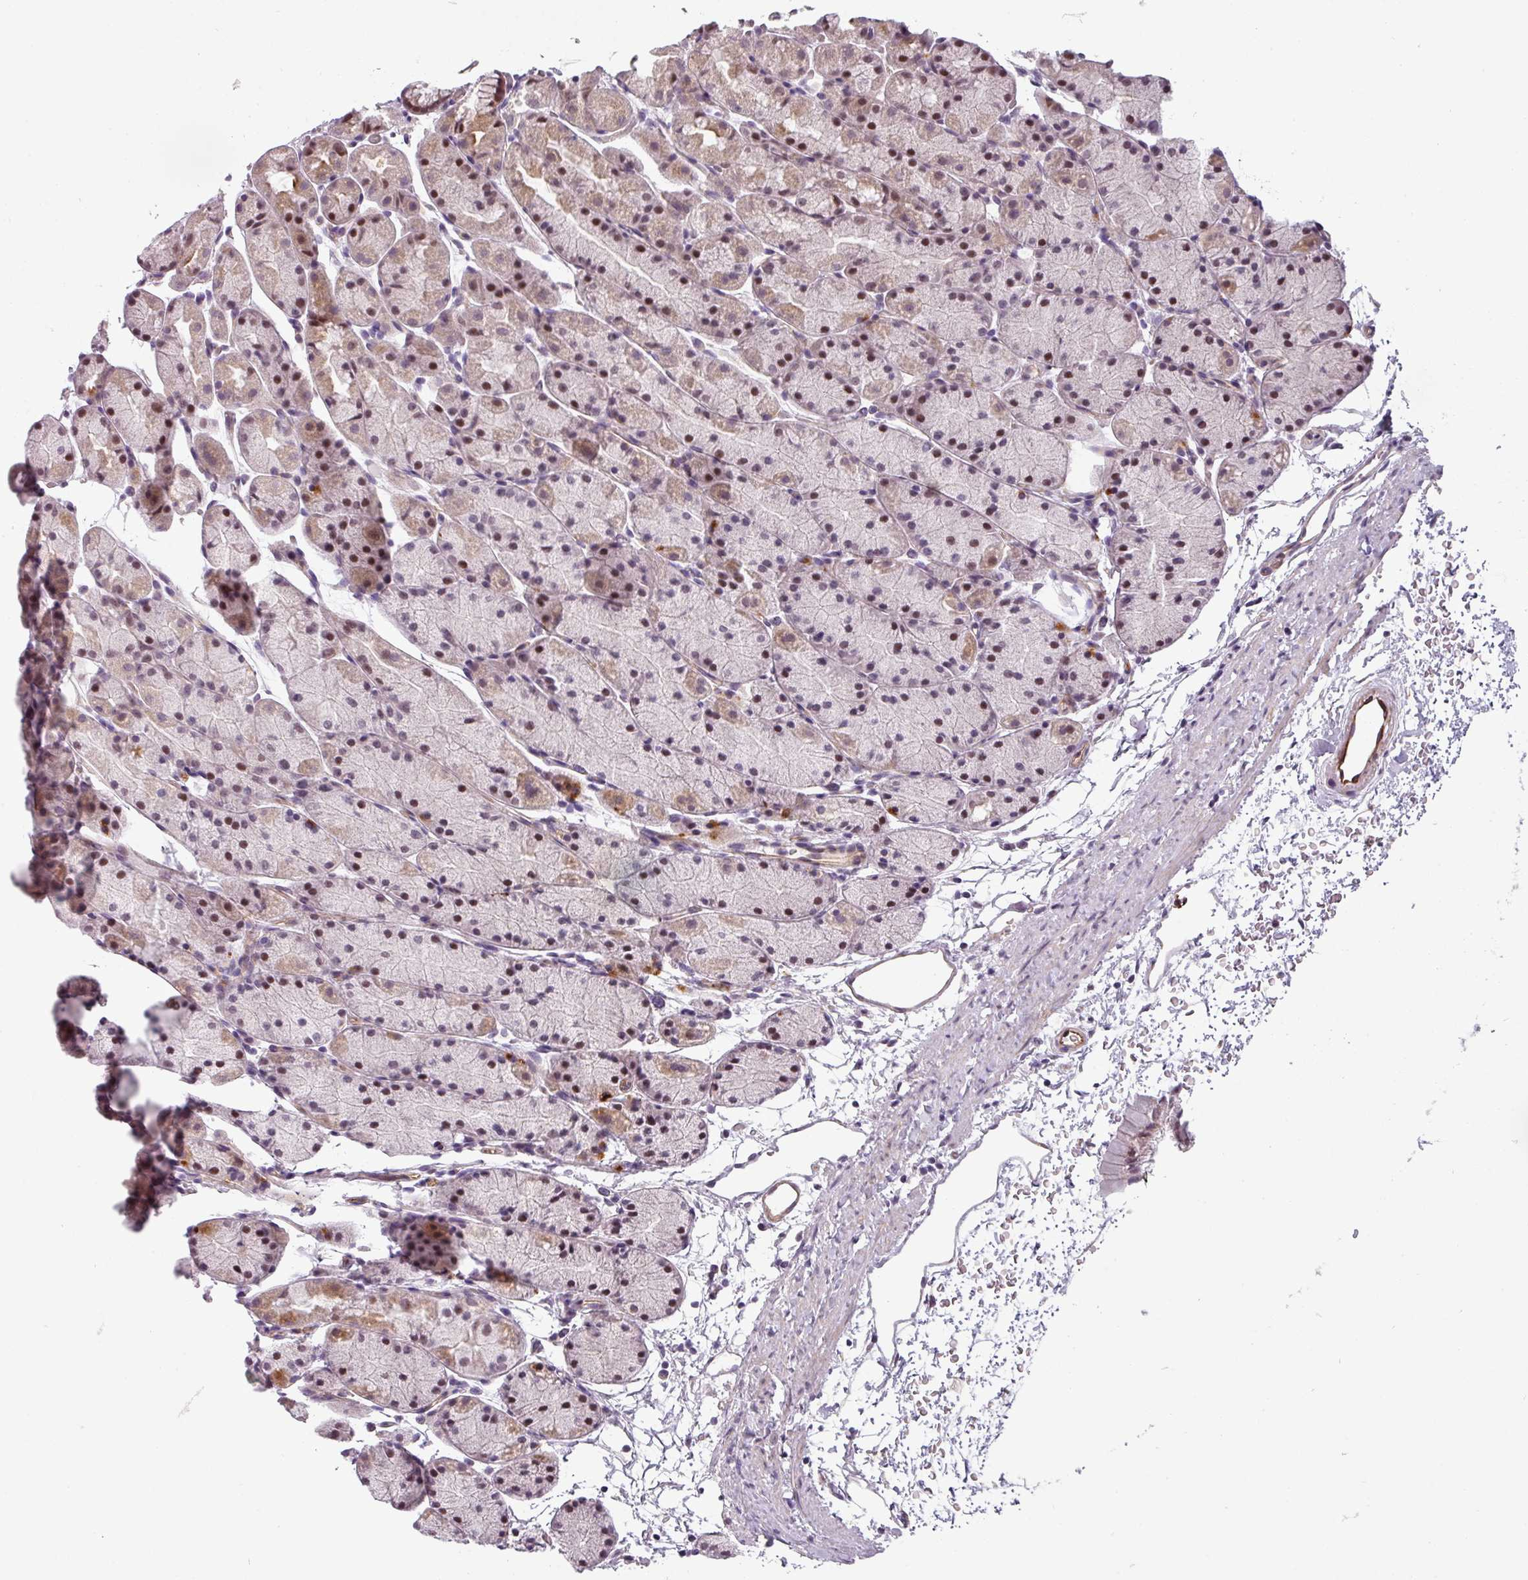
{"staining": {"intensity": "moderate", "quantity": ">75%", "location": "cytoplasmic/membranous,nuclear"}, "tissue": "stomach", "cell_type": "Glandular cells", "image_type": "normal", "snomed": [{"axis": "morphology", "description": "Normal tissue, NOS"}, {"axis": "topography", "description": "Stomach, upper"}, {"axis": "topography", "description": "Stomach"}], "caption": "This micrograph reveals IHC staining of normal human stomach, with medium moderate cytoplasmic/membranous,nuclear staining in about >75% of glandular cells.", "gene": "CHRDL1", "patient": {"sex": "male", "age": 47}}